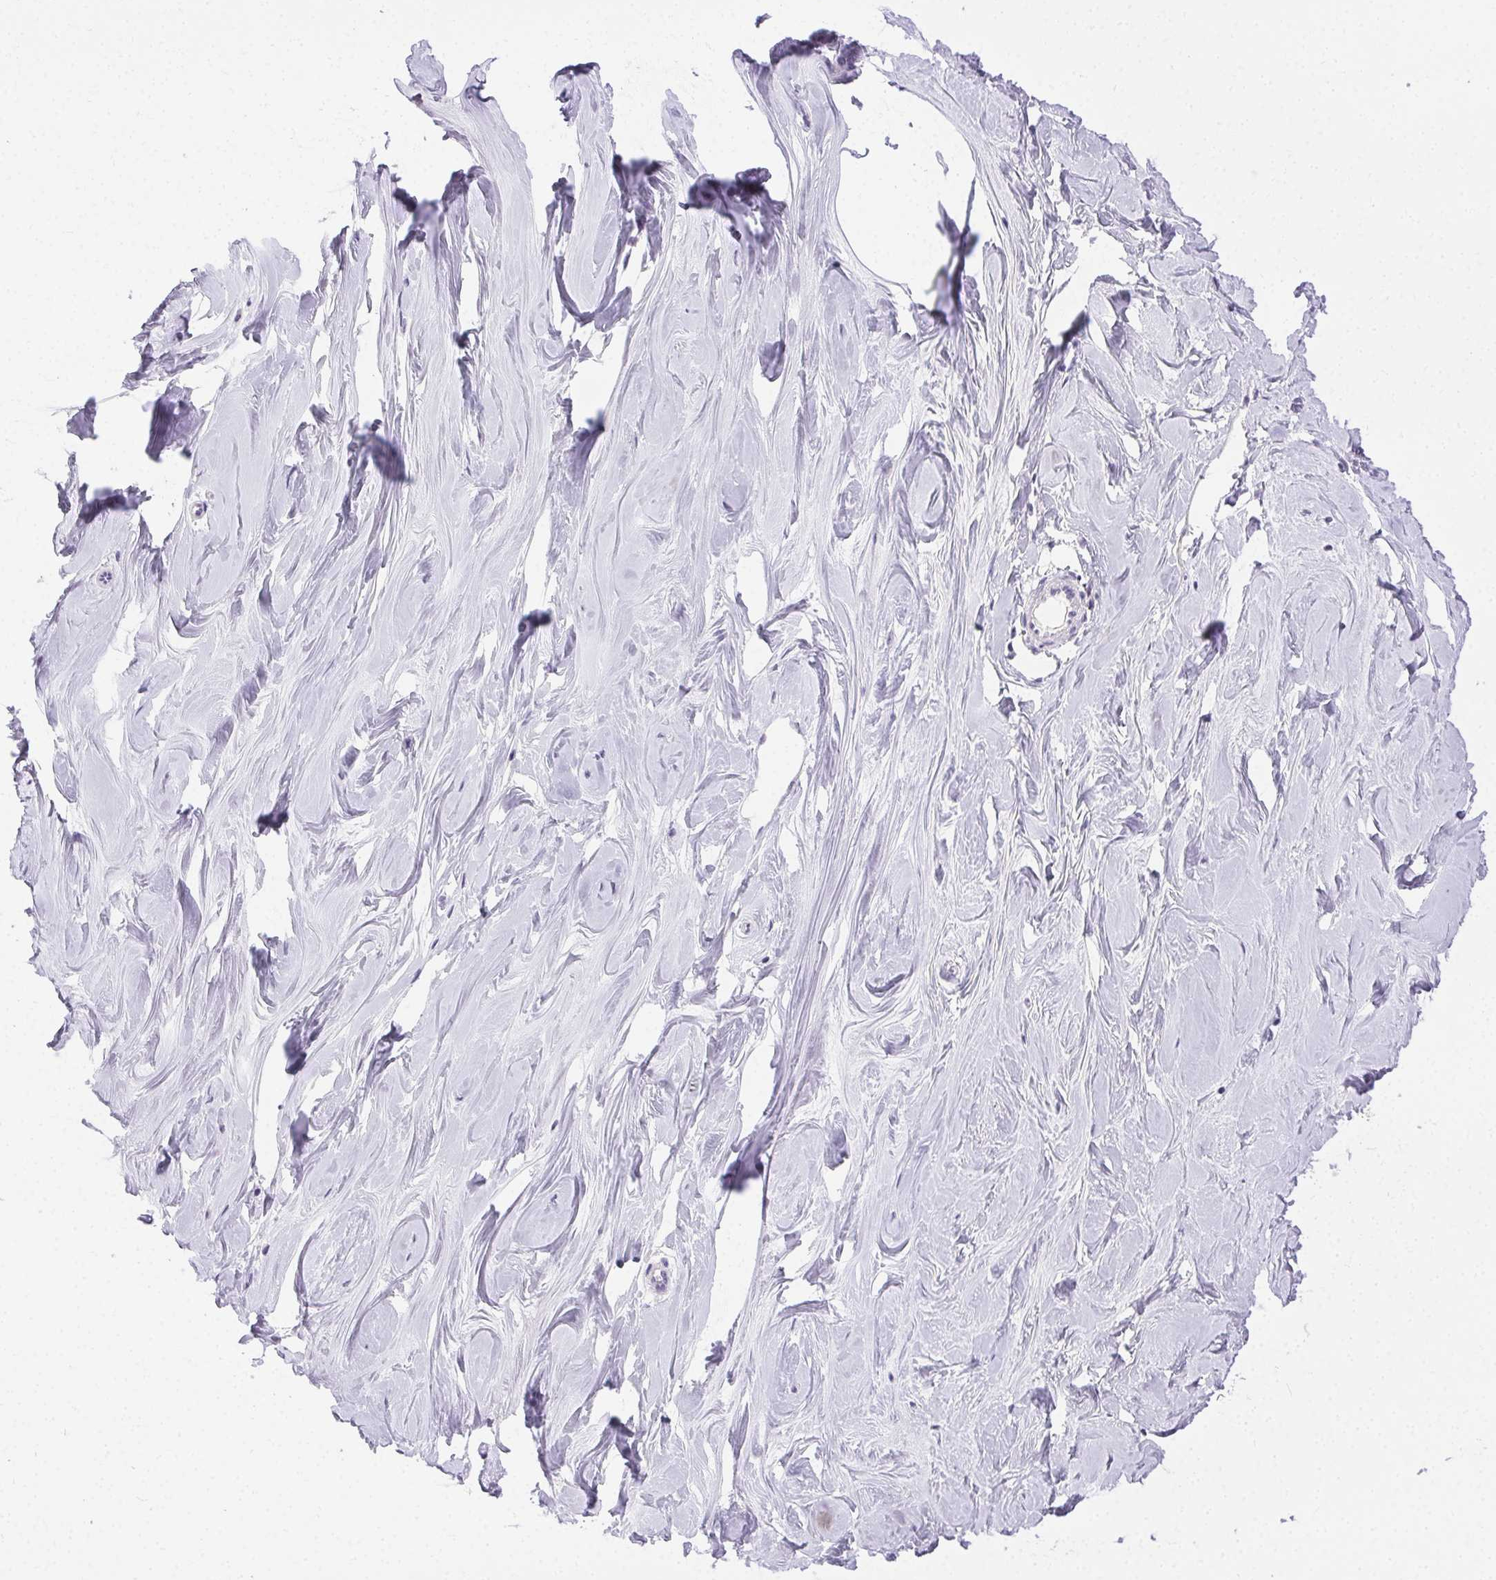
{"staining": {"intensity": "negative", "quantity": "none", "location": "none"}, "tissue": "breast", "cell_type": "Adipocytes", "image_type": "normal", "snomed": [{"axis": "morphology", "description": "Normal tissue, NOS"}, {"axis": "topography", "description": "Breast"}], "caption": "Immunohistochemical staining of unremarkable breast displays no significant expression in adipocytes. (DAB IHC, high magnification).", "gene": "C20orf85", "patient": {"sex": "female", "age": 27}}